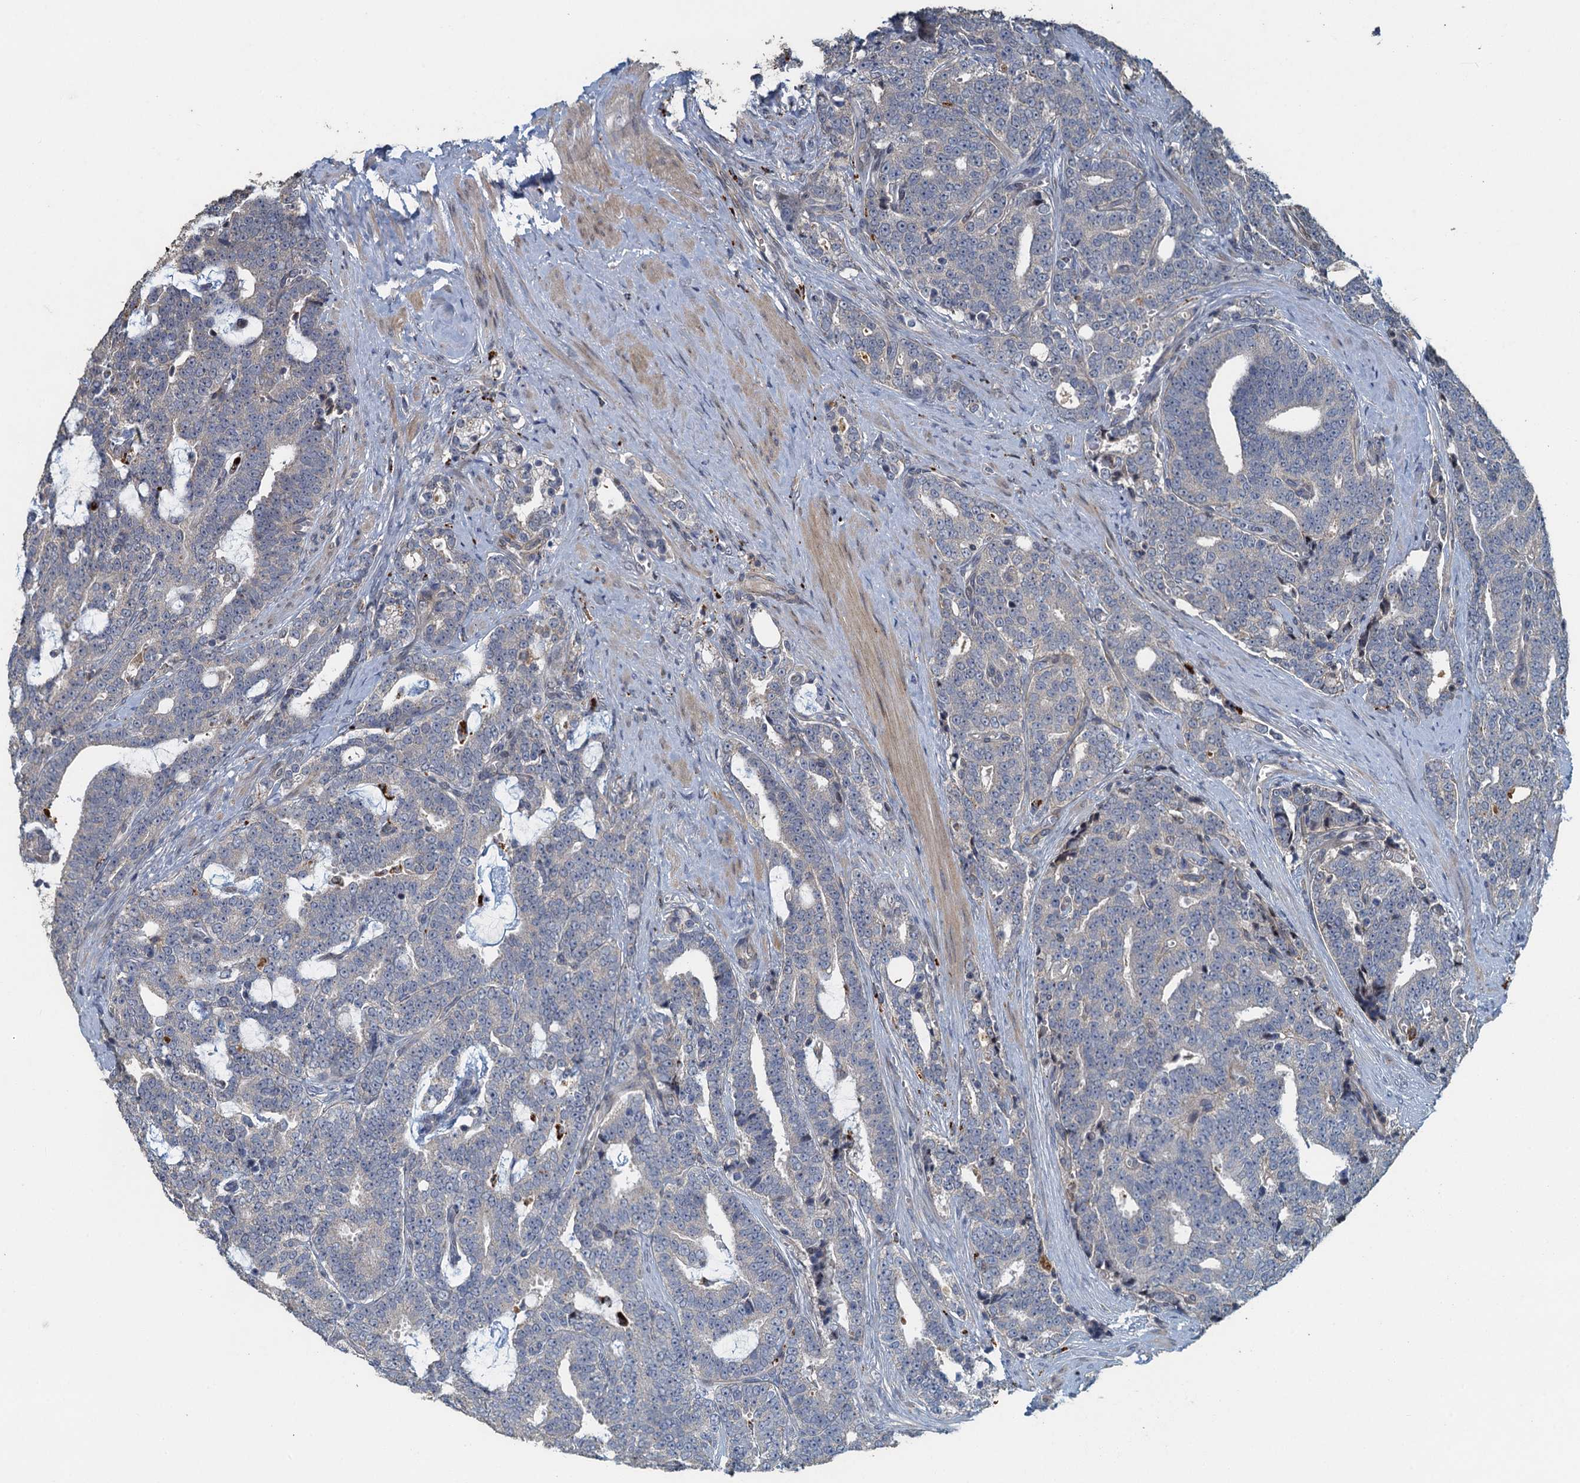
{"staining": {"intensity": "negative", "quantity": "none", "location": "none"}, "tissue": "prostate cancer", "cell_type": "Tumor cells", "image_type": "cancer", "snomed": [{"axis": "morphology", "description": "Adenocarcinoma, High grade"}, {"axis": "topography", "description": "Prostate and seminal vesicle, NOS"}], "caption": "Tumor cells are negative for brown protein staining in prostate high-grade adenocarcinoma. The staining is performed using DAB brown chromogen with nuclei counter-stained in using hematoxylin.", "gene": "AGRN", "patient": {"sex": "male", "age": 67}}